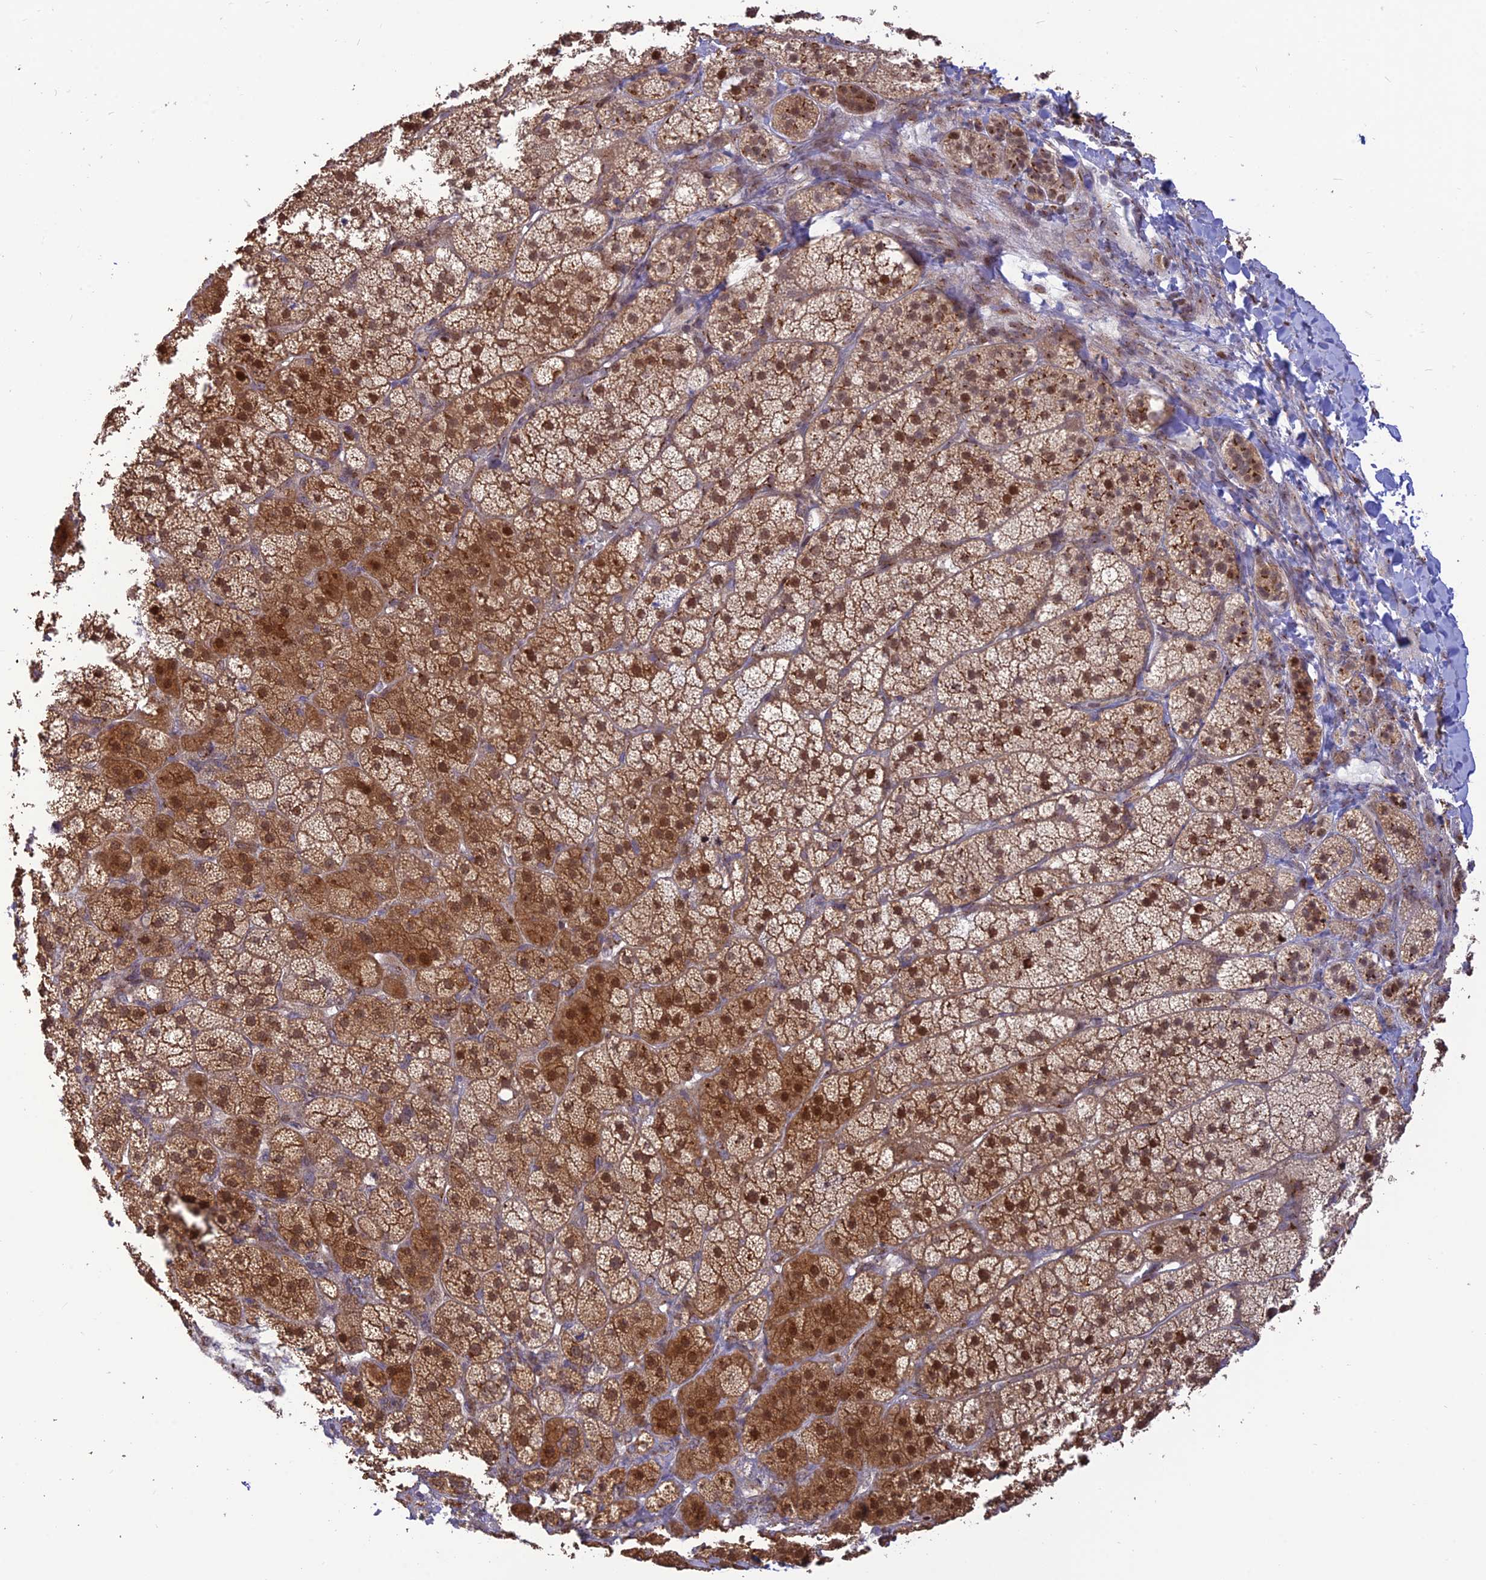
{"staining": {"intensity": "strong", "quantity": ">75%", "location": "cytoplasmic/membranous,nuclear"}, "tissue": "adrenal gland", "cell_type": "Glandular cells", "image_type": "normal", "snomed": [{"axis": "morphology", "description": "Normal tissue, NOS"}, {"axis": "topography", "description": "Adrenal gland"}], "caption": "Immunohistochemistry of unremarkable human adrenal gland demonstrates high levels of strong cytoplasmic/membranous,nuclear staining in approximately >75% of glandular cells.", "gene": "GOLGA3", "patient": {"sex": "female", "age": 44}}